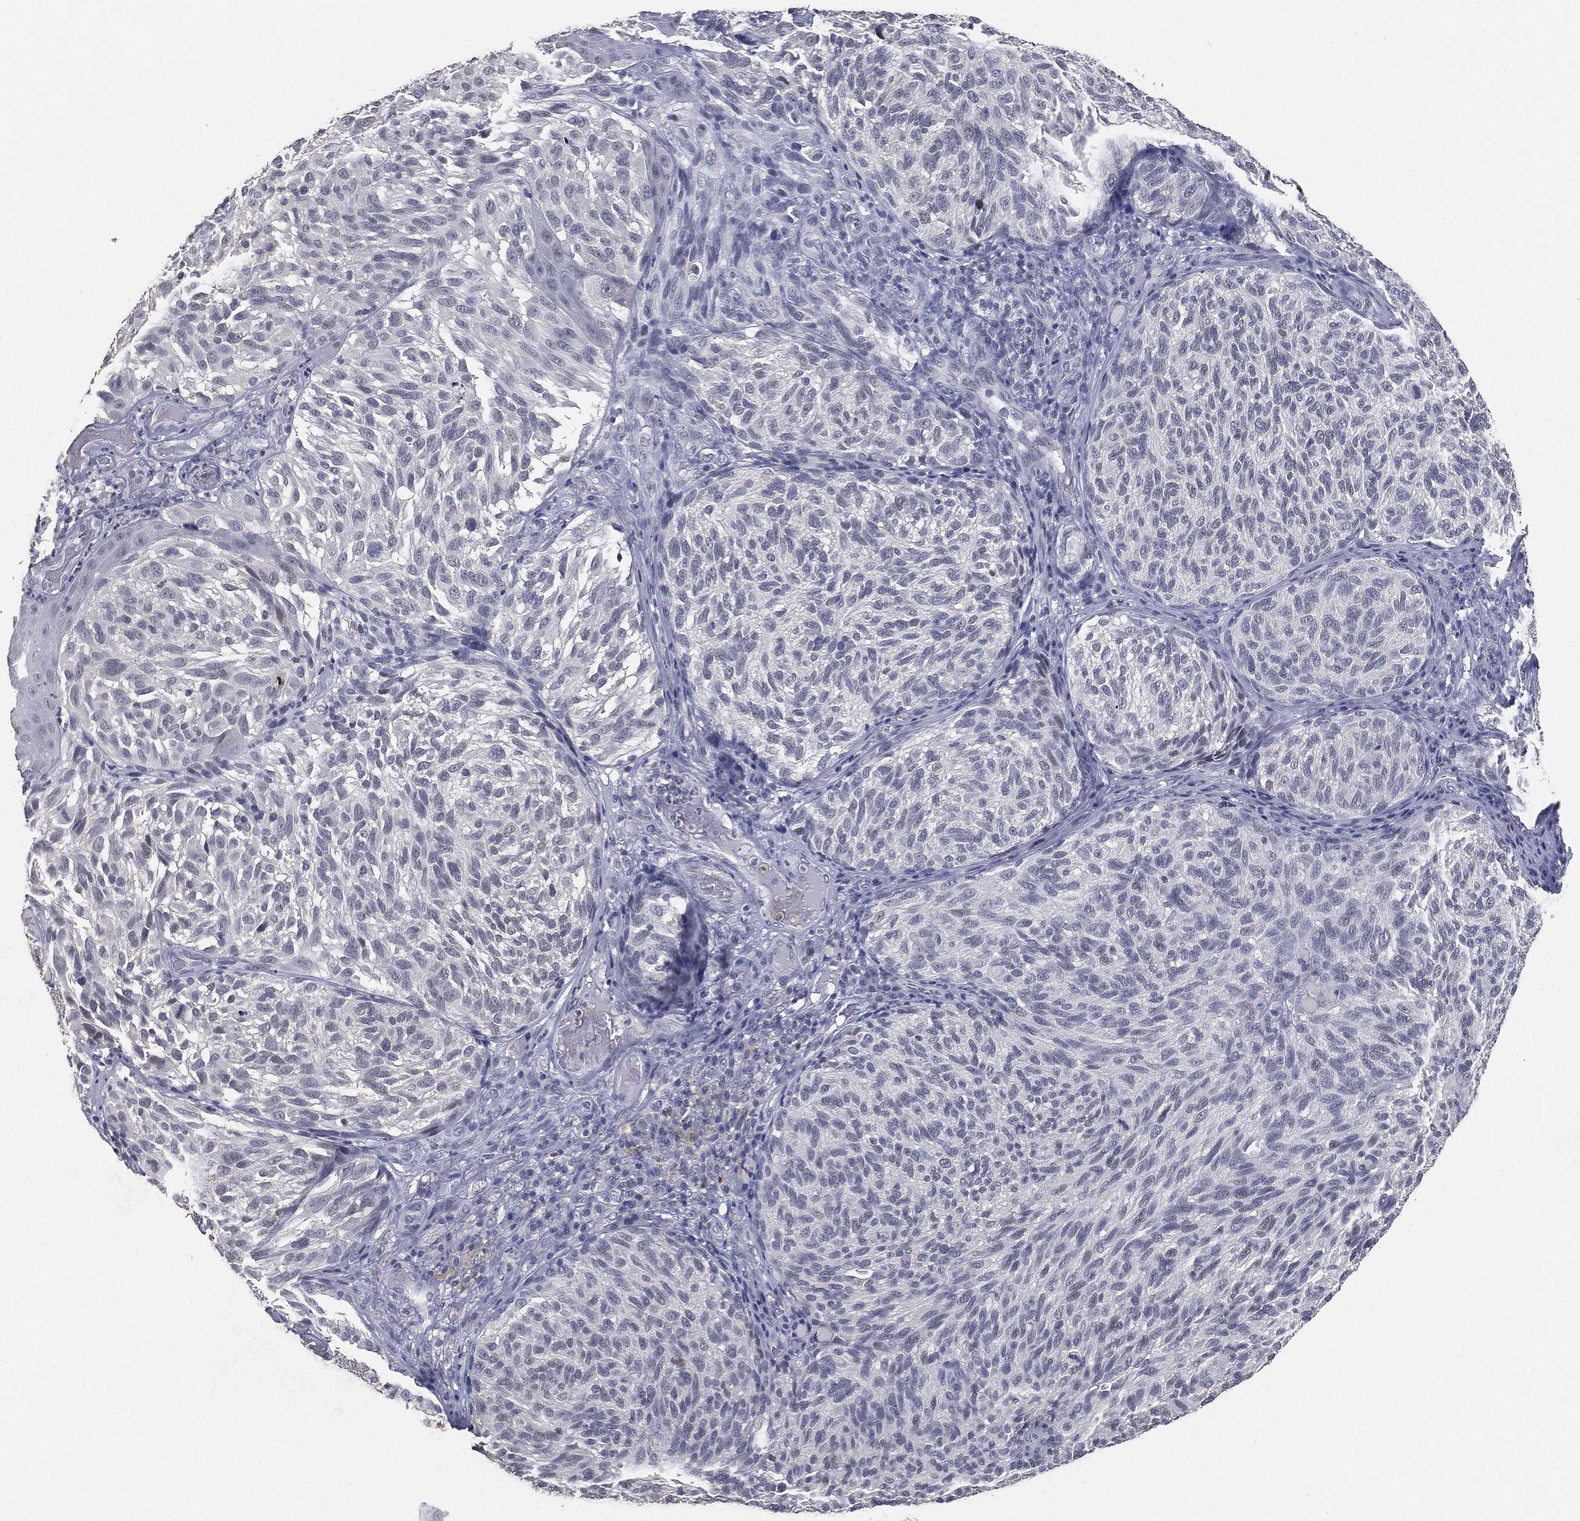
{"staining": {"intensity": "negative", "quantity": "none", "location": "none"}, "tissue": "melanoma", "cell_type": "Tumor cells", "image_type": "cancer", "snomed": [{"axis": "morphology", "description": "Malignant melanoma, NOS"}, {"axis": "topography", "description": "Skin"}], "caption": "There is no significant positivity in tumor cells of melanoma. (Stains: DAB (3,3'-diaminobenzidine) IHC with hematoxylin counter stain, Microscopy: brightfield microscopy at high magnification).", "gene": "SLC2A2", "patient": {"sex": "female", "age": 73}}